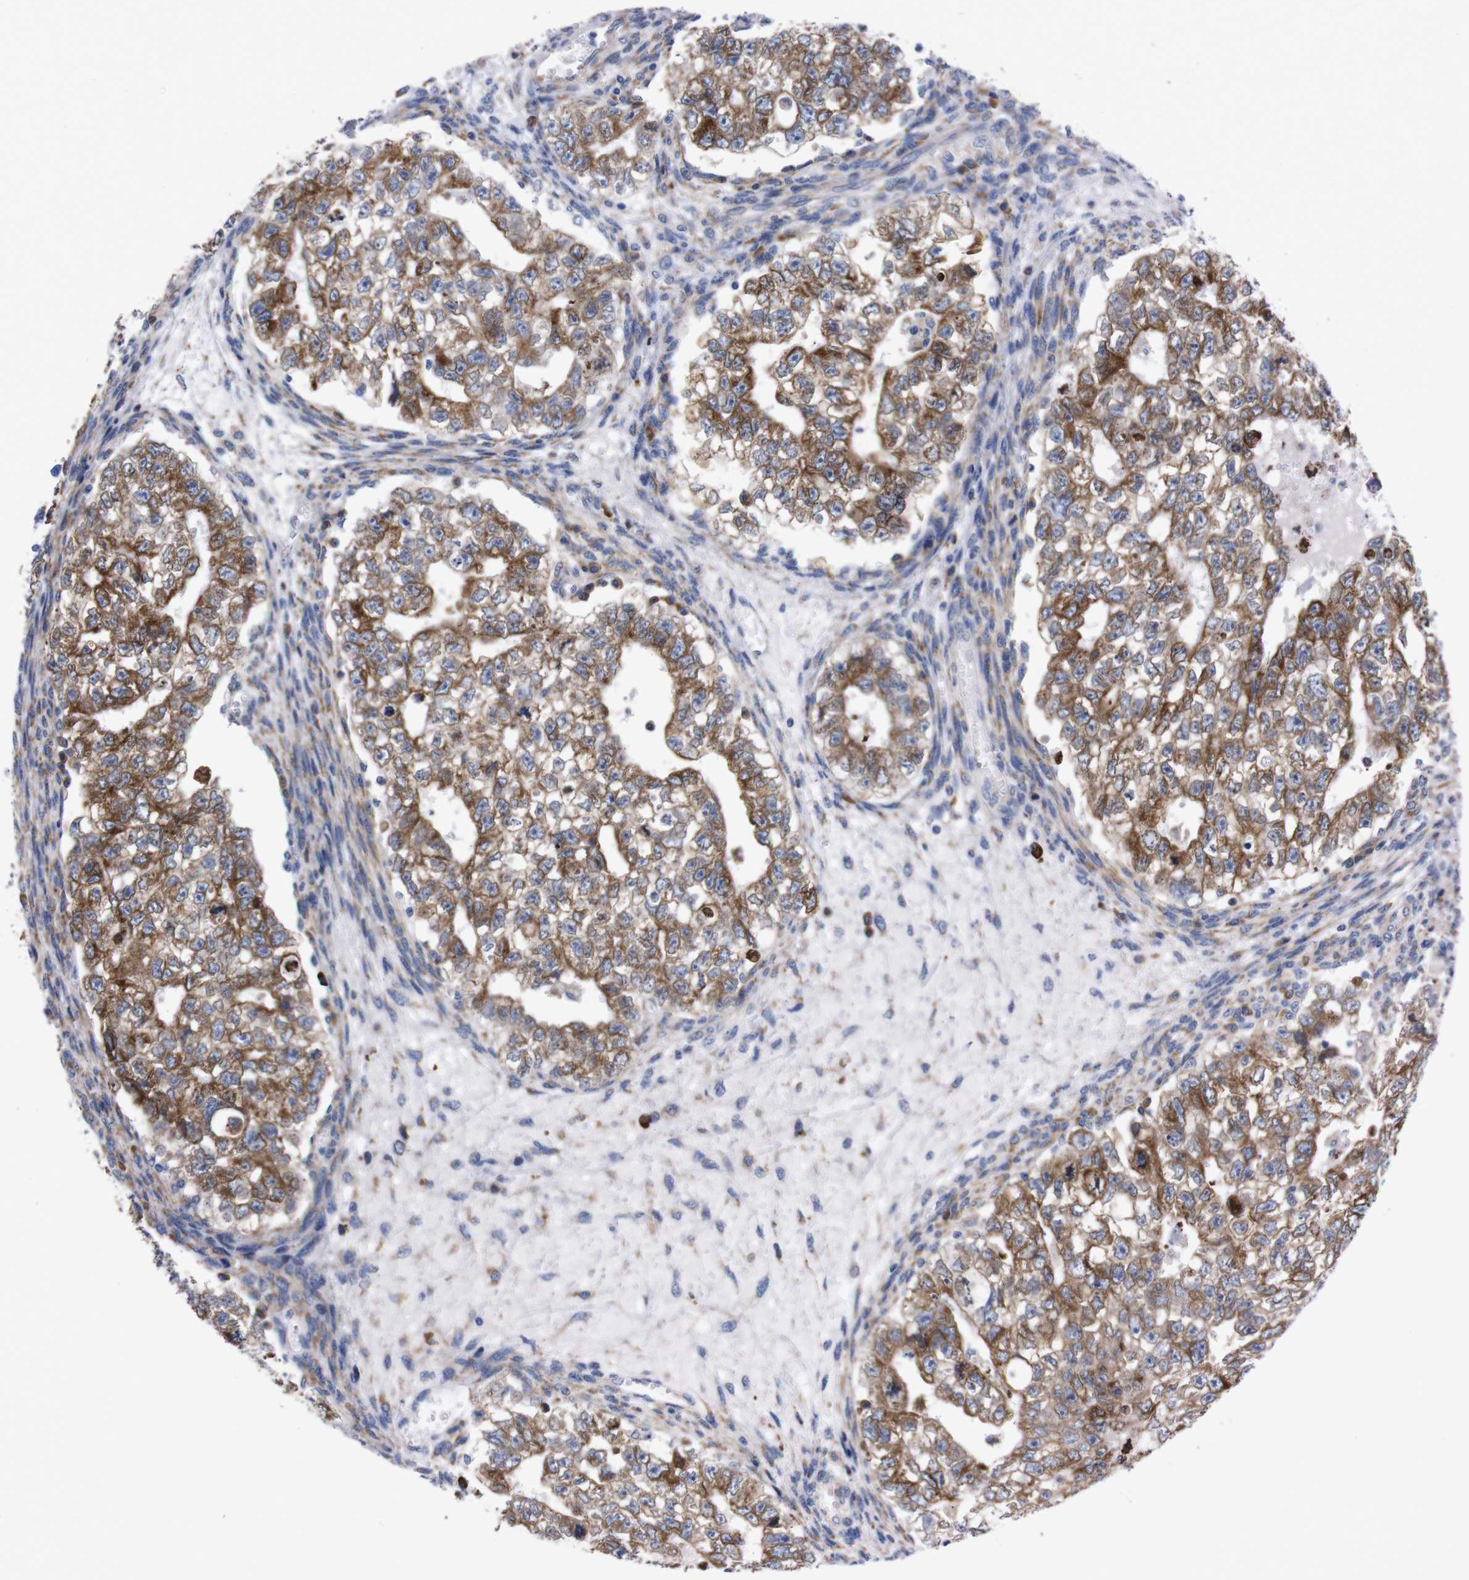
{"staining": {"intensity": "moderate", "quantity": ">75%", "location": "cytoplasmic/membranous"}, "tissue": "testis cancer", "cell_type": "Tumor cells", "image_type": "cancer", "snomed": [{"axis": "morphology", "description": "Seminoma, NOS"}, {"axis": "morphology", "description": "Carcinoma, Embryonal, NOS"}, {"axis": "topography", "description": "Testis"}], "caption": "Seminoma (testis) was stained to show a protein in brown. There is medium levels of moderate cytoplasmic/membranous positivity in approximately >75% of tumor cells. The staining is performed using DAB (3,3'-diaminobenzidine) brown chromogen to label protein expression. The nuclei are counter-stained blue using hematoxylin.", "gene": "NEBL", "patient": {"sex": "male", "age": 38}}